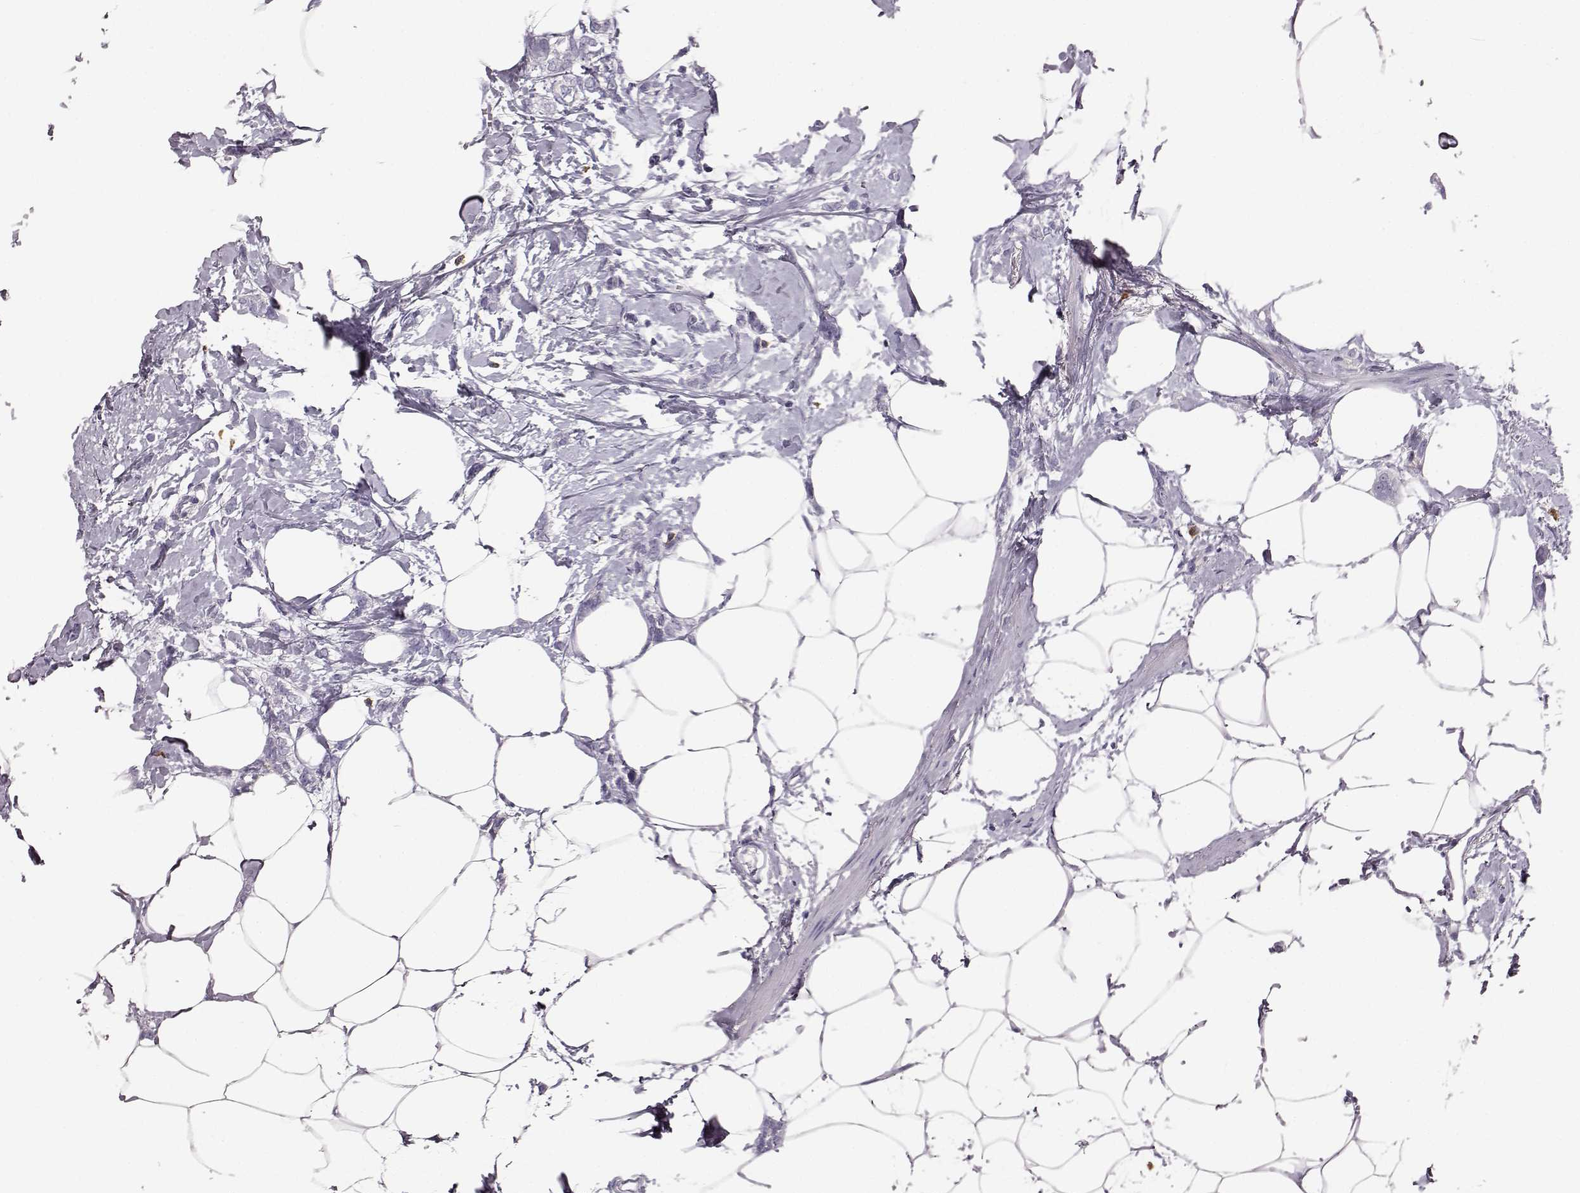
{"staining": {"intensity": "negative", "quantity": "none", "location": "none"}, "tissue": "breast cancer", "cell_type": "Tumor cells", "image_type": "cancer", "snomed": [{"axis": "morphology", "description": "Duct carcinoma"}, {"axis": "topography", "description": "Breast"}], "caption": "IHC micrograph of neoplastic tissue: intraductal carcinoma (breast) stained with DAB displays no significant protein expression in tumor cells.", "gene": "NPTXR", "patient": {"sex": "female", "age": 40}}